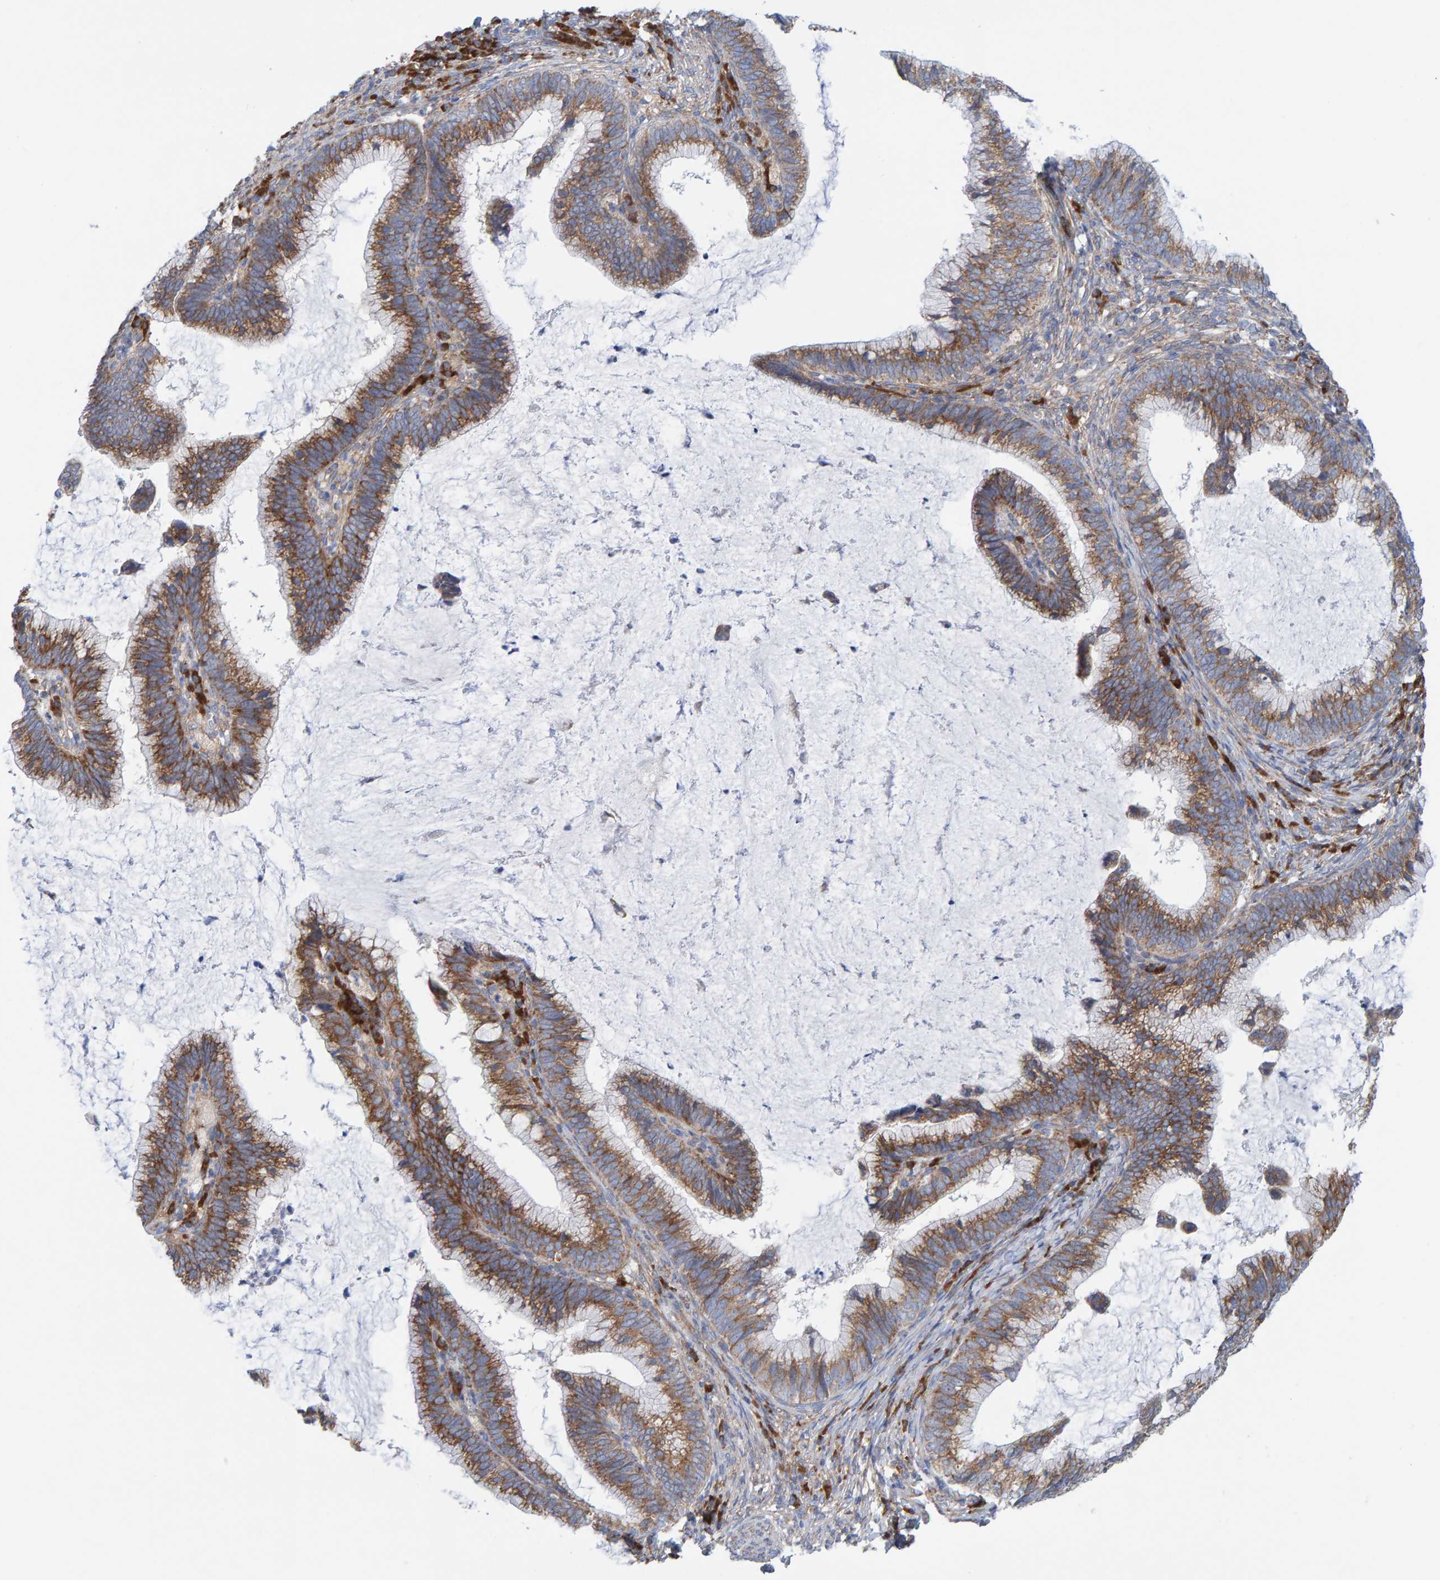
{"staining": {"intensity": "moderate", "quantity": ">75%", "location": "cytoplasmic/membranous"}, "tissue": "cervical cancer", "cell_type": "Tumor cells", "image_type": "cancer", "snomed": [{"axis": "morphology", "description": "Adenocarcinoma, NOS"}, {"axis": "topography", "description": "Cervix"}], "caption": "A photomicrograph showing moderate cytoplasmic/membranous positivity in approximately >75% of tumor cells in adenocarcinoma (cervical), as visualized by brown immunohistochemical staining.", "gene": "CDK5RAP3", "patient": {"sex": "female", "age": 36}}